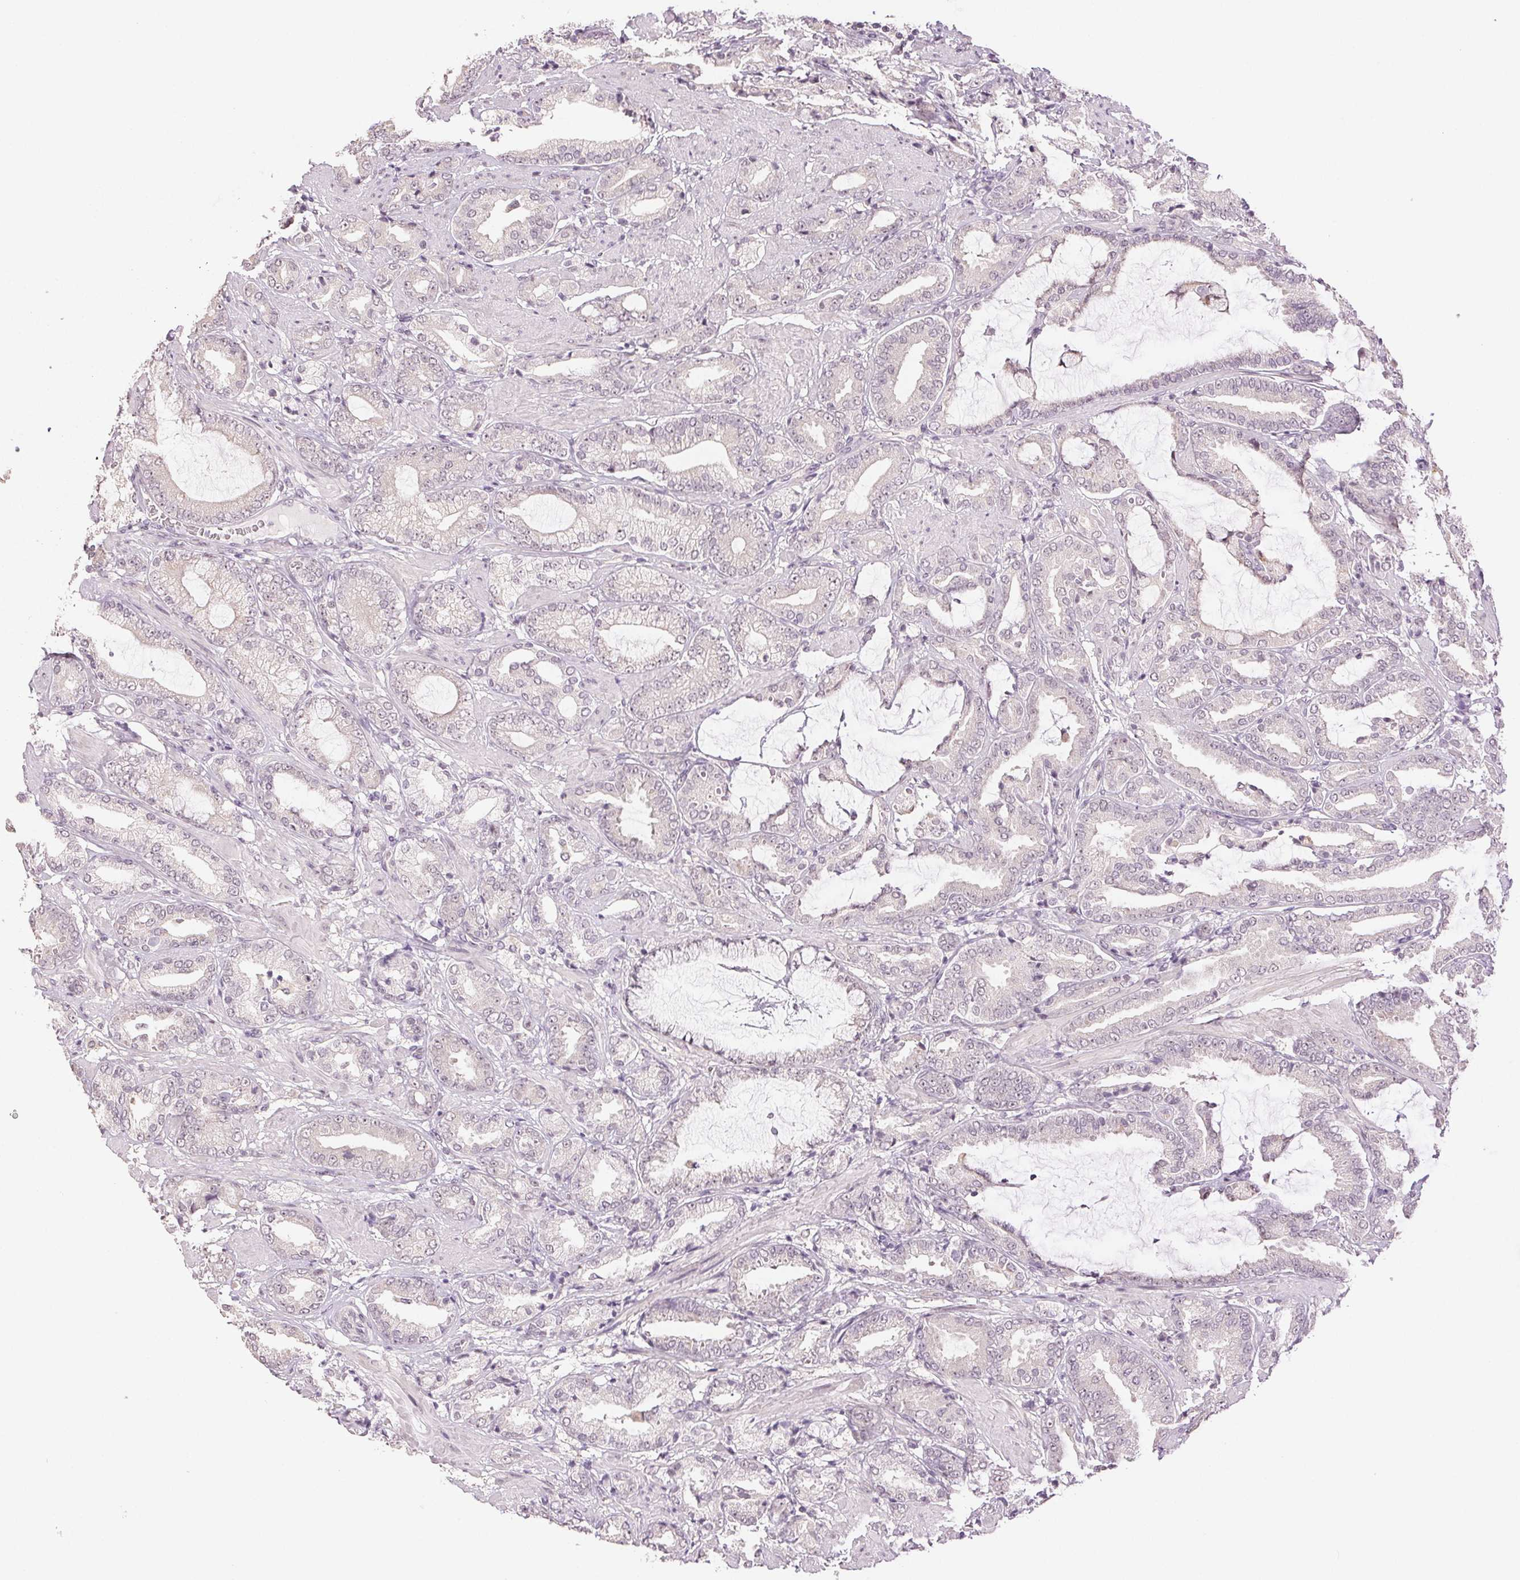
{"staining": {"intensity": "negative", "quantity": "none", "location": "none"}, "tissue": "prostate cancer", "cell_type": "Tumor cells", "image_type": "cancer", "snomed": [{"axis": "morphology", "description": "Adenocarcinoma, High grade"}, {"axis": "topography", "description": "Prostate"}], "caption": "High power microscopy histopathology image of an immunohistochemistry (IHC) histopathology image of prostate cancer (adenocarcinoma (high-grade)), revealing no significant staining in tumor cells.", "gene": "PLCB1", "patient": {"sex": "male", "age": 56}}